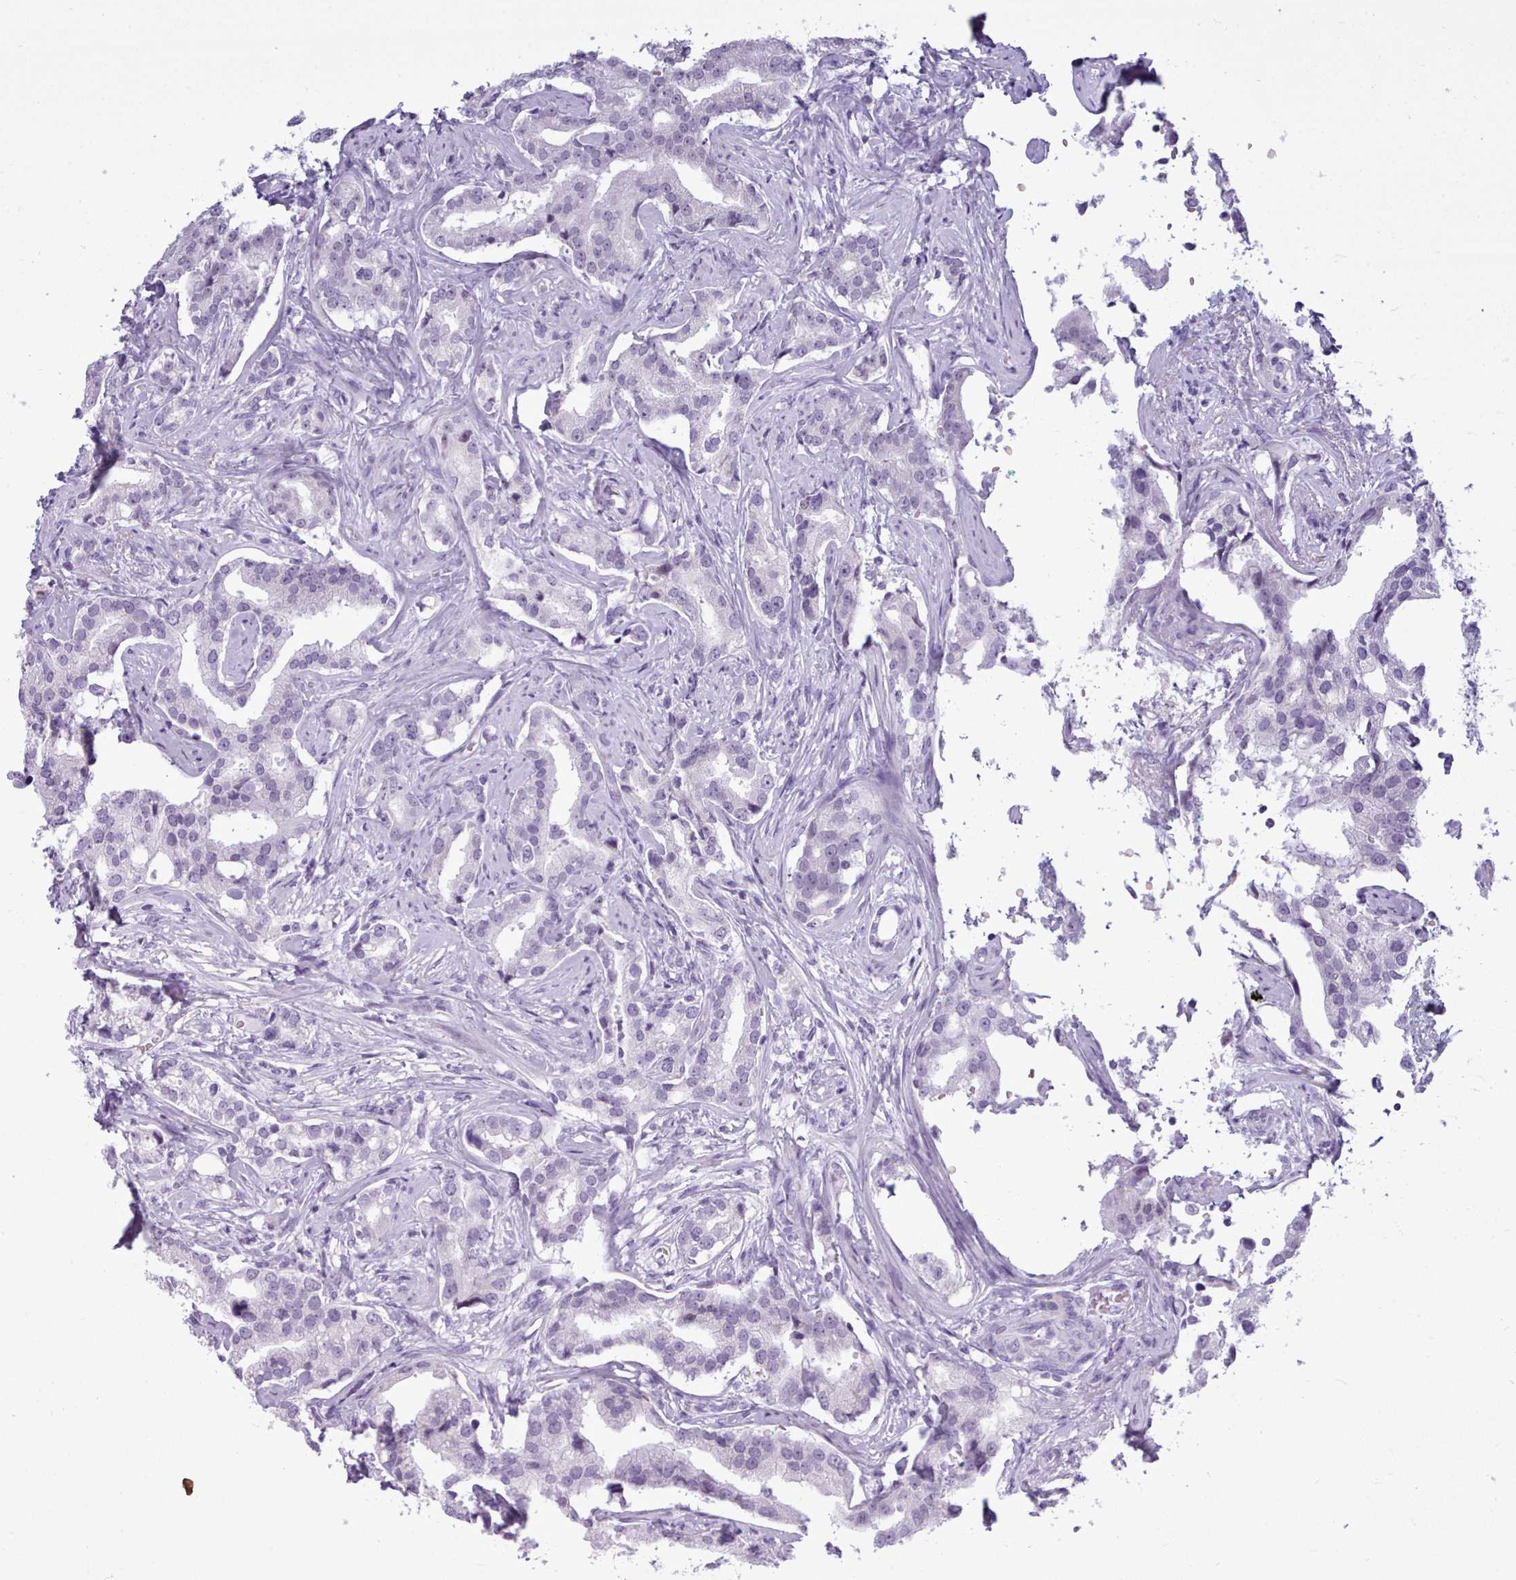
{"staining": {"intensity": "negative", "quantity": "none", "location": "none"}, "tissue": "prostate cancer", "cell_type": "Tumor cells", "image_type": "cancer", "snomed": [{"axis": "morphology", "description": "Adenocarcinoma, High grade"}, {"axis": "topography", "description": "Prostate"}], "caption": "Prostate cancer (adenocarcinoma (high-grade)) was stained to show a protein in brown. There is no significant expression in tumor cells.", "gene": "FBXO48", "patient": {"sex": "male", "age": 67}}